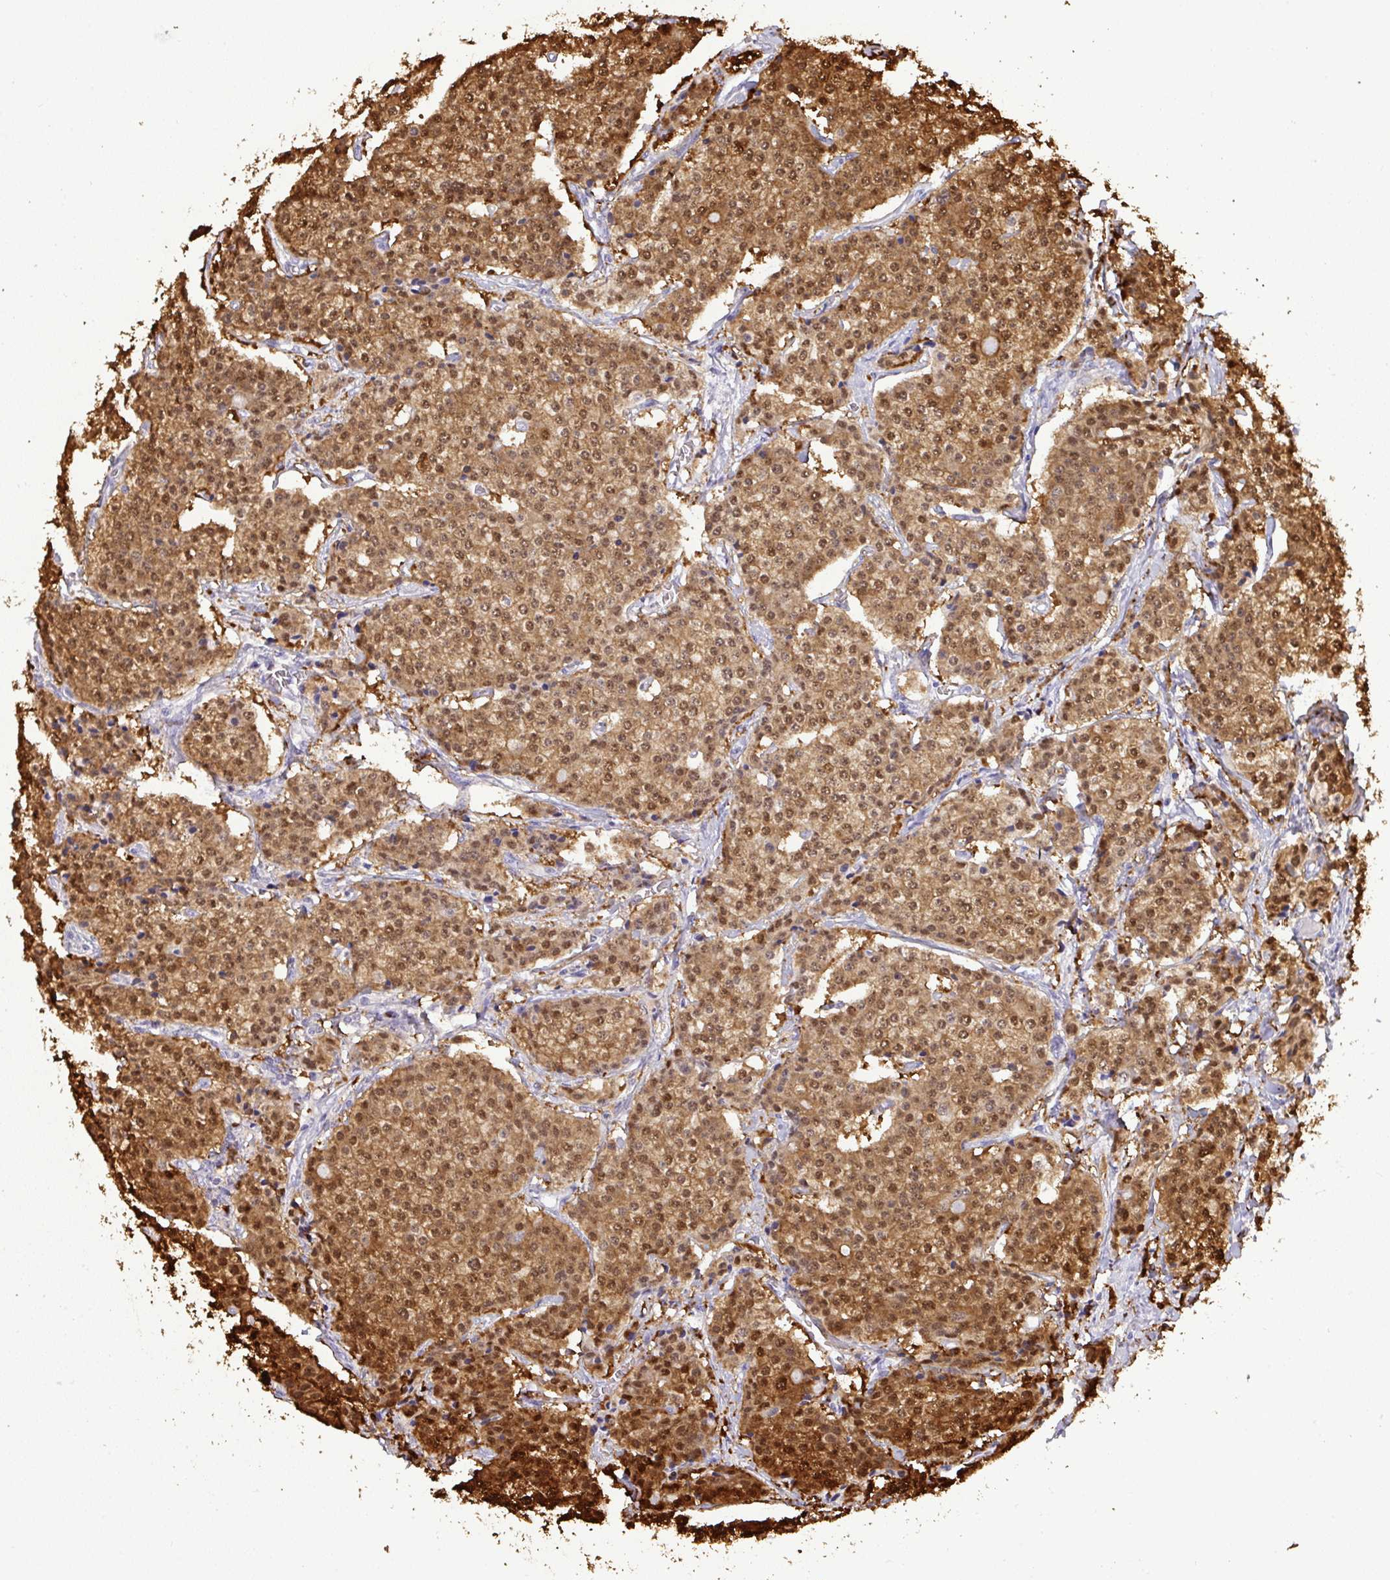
{"staining": {"intensity": "moderate", "quantity": ">75%", "location": "cytoplasmic/membranous,nuclear"}, "tissue": "carcinoid", "cell_type": "Tumor cells", "image_type": "cancer", "snomed": [{"axis": "morphology", "description": "Carcinoid, malignant, NOS"}, {"axis": "topography", "description": "Small intestine"}], "caption": "Immunohistochemistry (IHC) (DAB (3,3'-diaminobenzidine)) staining of carcinoid (malignant) displays moderate cytoplasmic/membranous and nuclear protein staining in approximately >75% of tumor cells.", "gene": "ST8SIA2", "patient": {"sex": "female", "age": 64}}